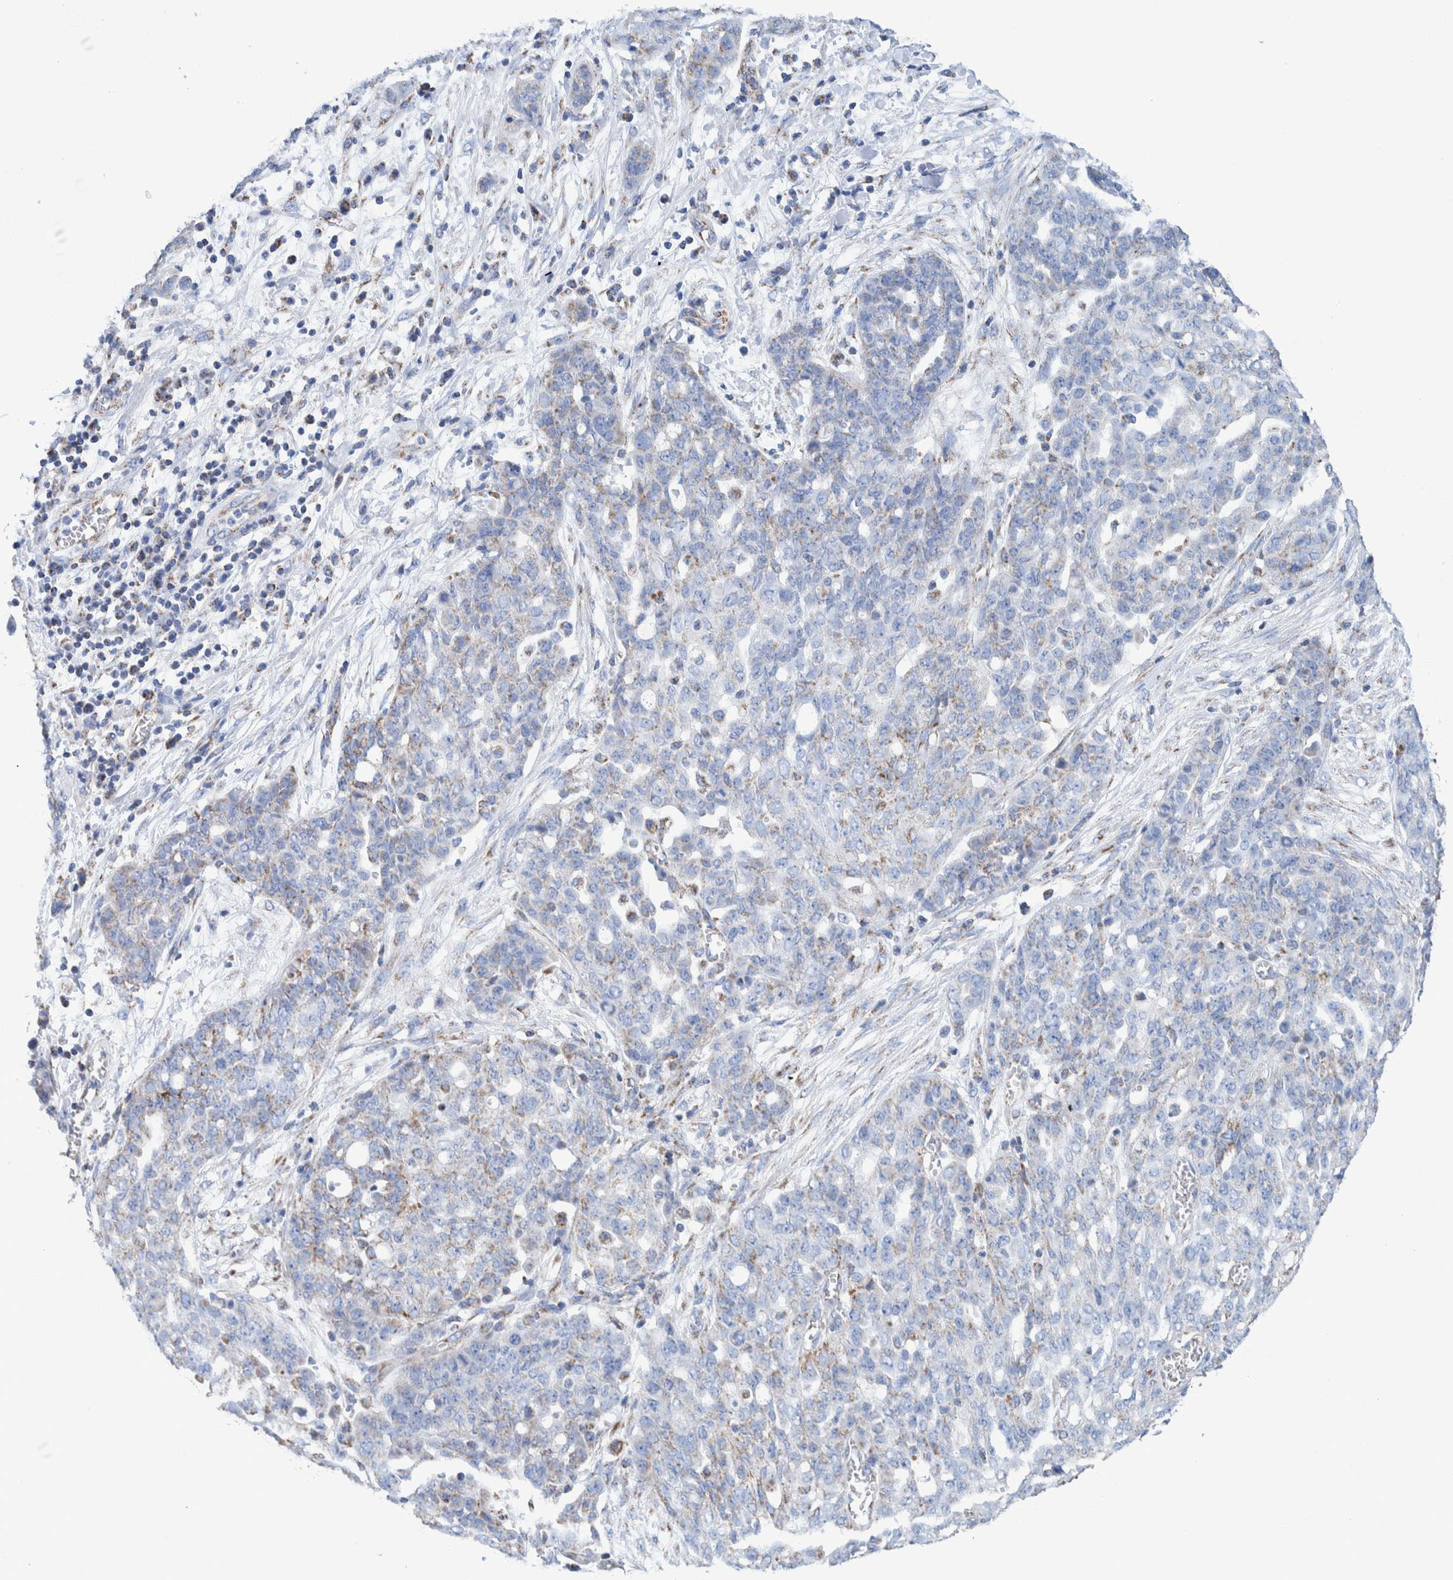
{"staining": {"intensity": "weak", "quantity": "25%-75%", "location": "cytoplasmic/membranous"}, "tissue": "ovarian cancer", "cell_type": "Tumor cells", "image_type": "cancer", "snomed": [{"axis": "morphology", "description": "Cystadenocarcinoma, serous, NOS"}, {"axis": "topography", "description": "Soft tissue"}, {"axis": "topography", "description": "Ovary"}], "caption": "Tumor cells reveal low levels of weak cytoplasmic/membranous staining in approximately 25%-75% of cells in human ovarian cancer (serous cystadenocarcinoma).", "gene": "DECR1", "patient": {"sex": "female", "age": 57}}